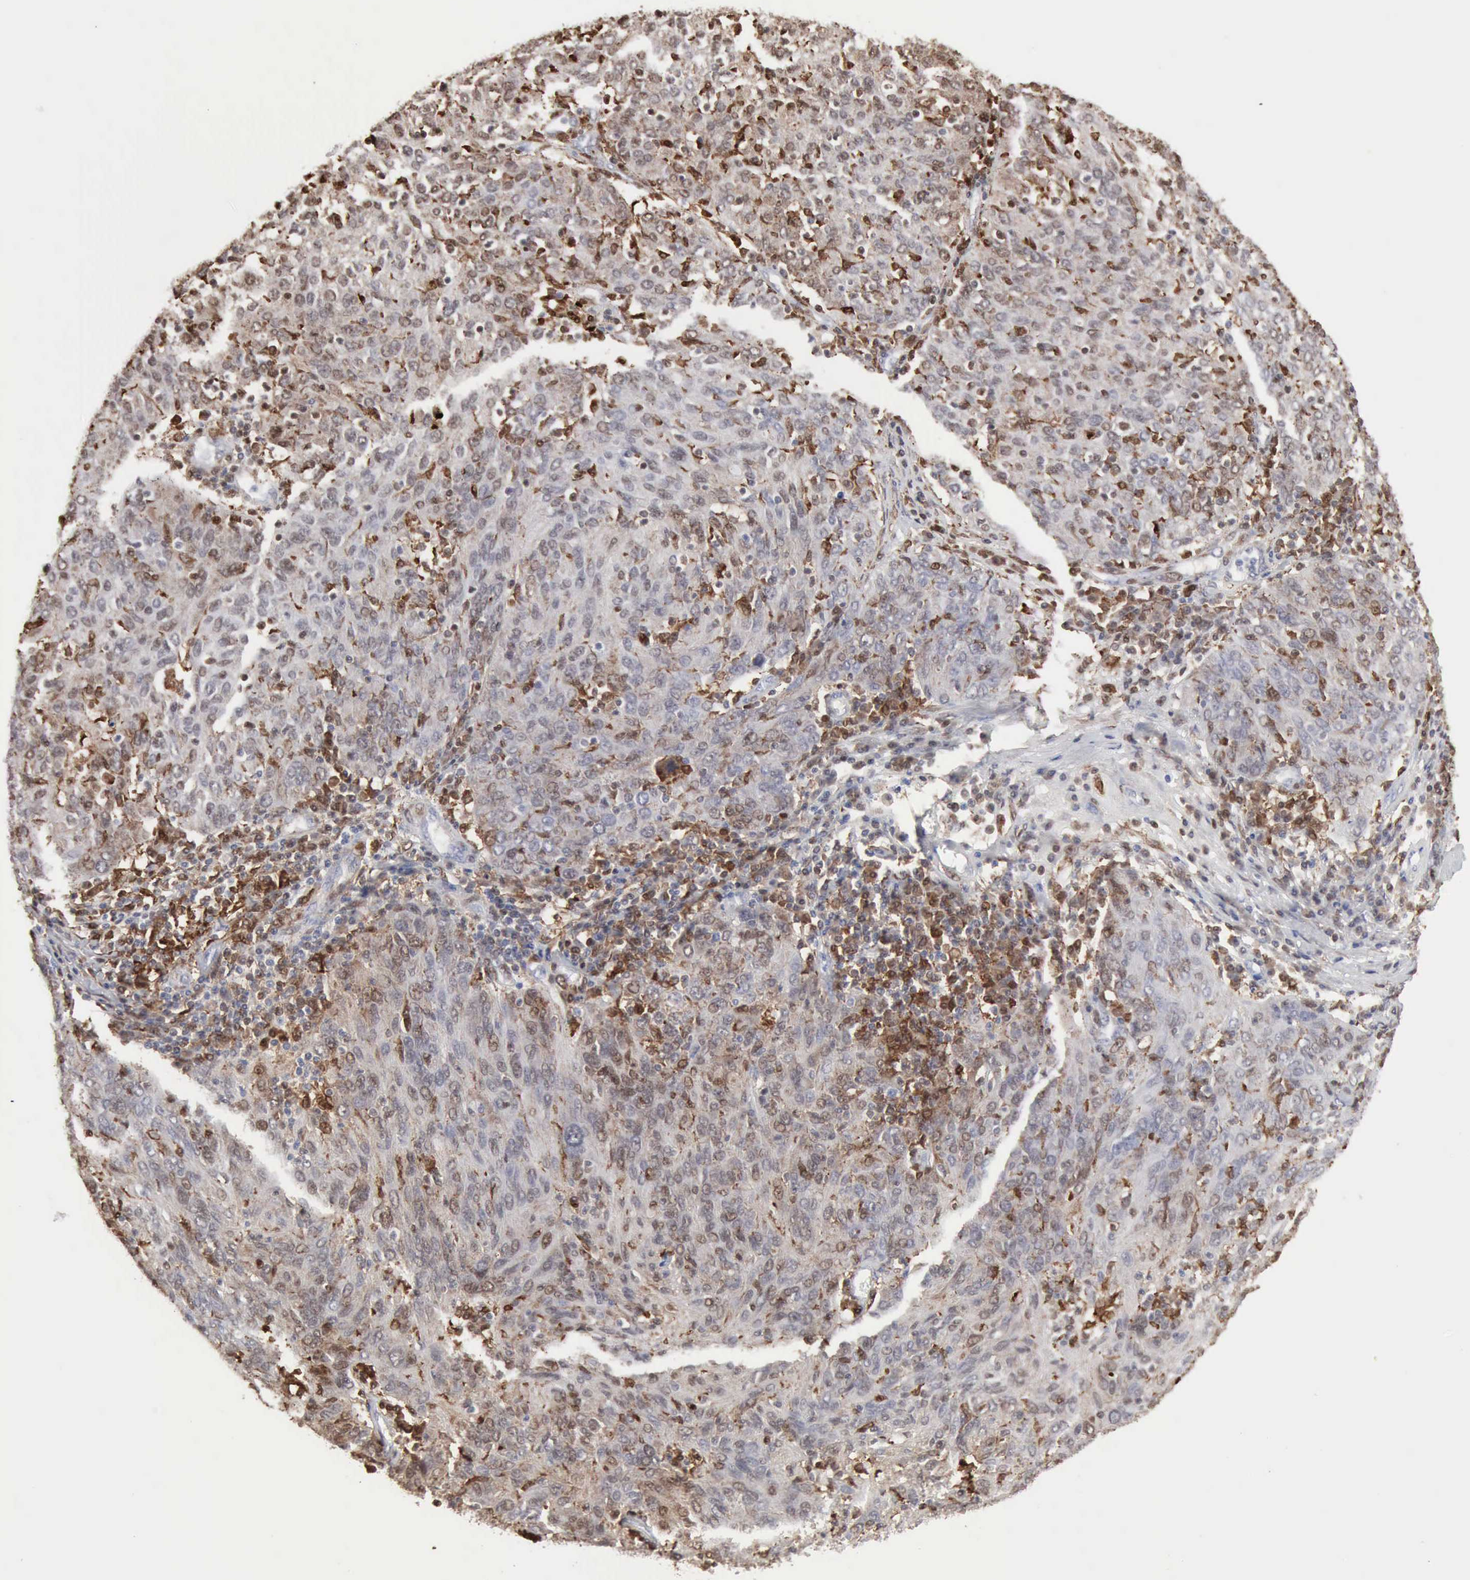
{"staining": {"intensity": "weak", "quantity": "<25%", "location": "cytoplasmic/membranous"}, "tissue": "ovarian cancer", "cell_type": "Tumor cells", "image_type": "cancer", "snomed": [{"axis": "morphology", "description": "Carcinoma, endometroid"}, {"axis": "topography", "description": "Ovary"}], "caption": "An IHC histopathology image of ovarian cancer is shown. There is no staining in tumor cells of ovarian cancer.", "gene": "STAT1", "patient": {"sex": "female", "age": 50}}